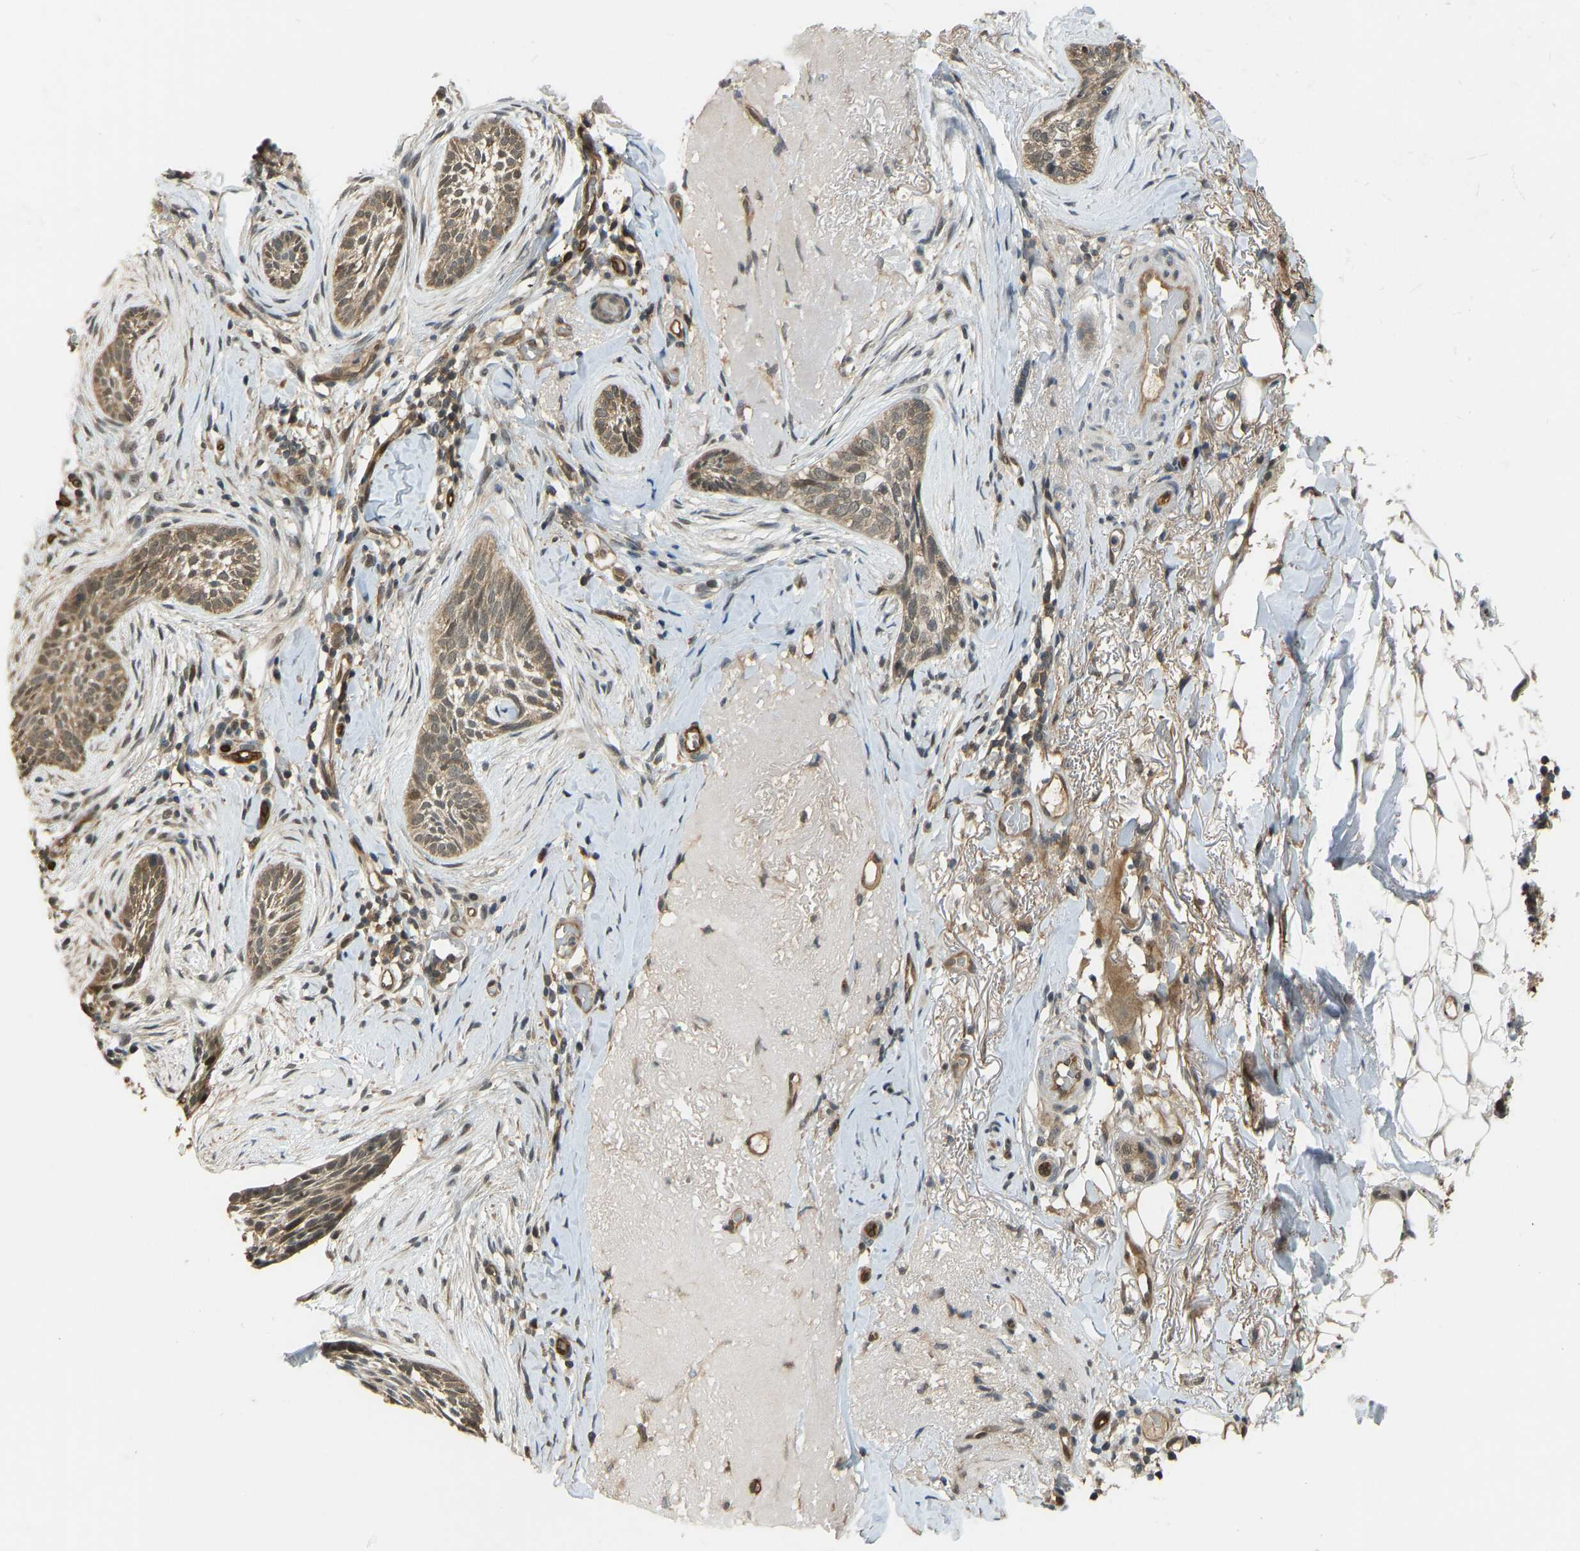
{"staining": {"intensity": "moderate", "quantity": ">75%", "location": "cytoplasmic/membranous"}, "tissue": "skin cancer", "cell_type": "Tumor cells", "image_type": "cancer", "snomed": [{"axis": "morphology", "description": "Basal cell carcinoma"}, {"axis": "topography", "description": "Skin"}], "caption": "An immunohistochemistry (IHC) image of neoplastic tissue is shown. Protein staining in brown shows moderate cytoplasmic/membranous positivity in skin cancer within tumor cells.", "gene": "CCT8", "patient": {"sex": "female", "age": 88}}